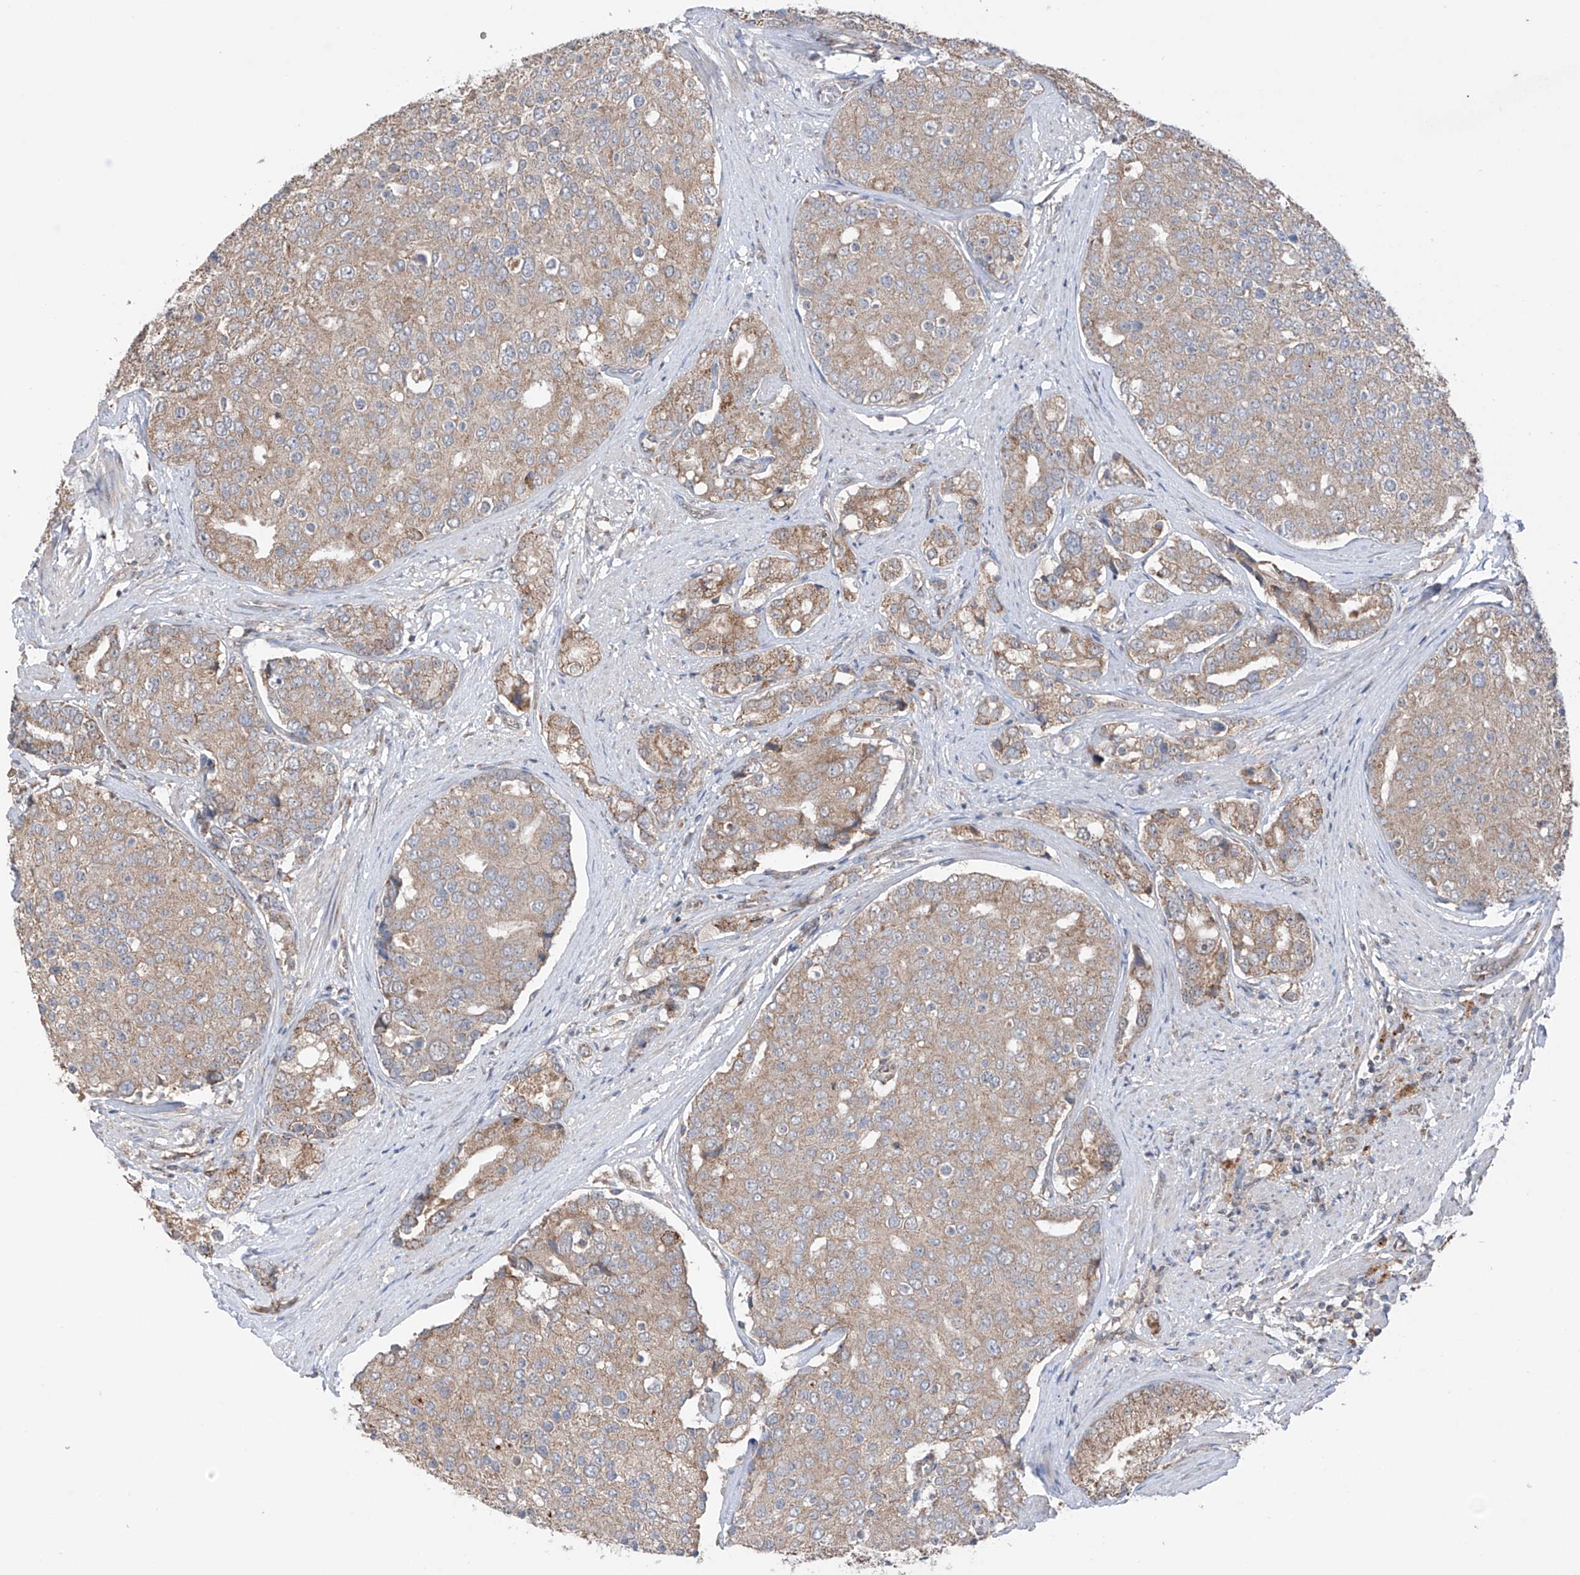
{"staining": {"intensity": "weak", "quantity": ">75%", "location": "cytoplasmic/membranous"}, "tissue": "prostate cancer", "cell_type": "Tumor cells", "image_type": "cancer", "snomed": [{"axis": "morphology", "description": "Adenocarcinoma, High grade"}, {"axis": "topography", "description": "Prostate"}], "caption": "Tumor cells exhibit weak cytoplasmic/membranous staining in approximately >75% of cells in prostate cancer. The staining was performed using DAB, with brown indicating positive protein expression. Nuclei are stained blue with hematoxylin.", "gene": "SAMD3", "patient": {"sex": "male", "age": 50}}